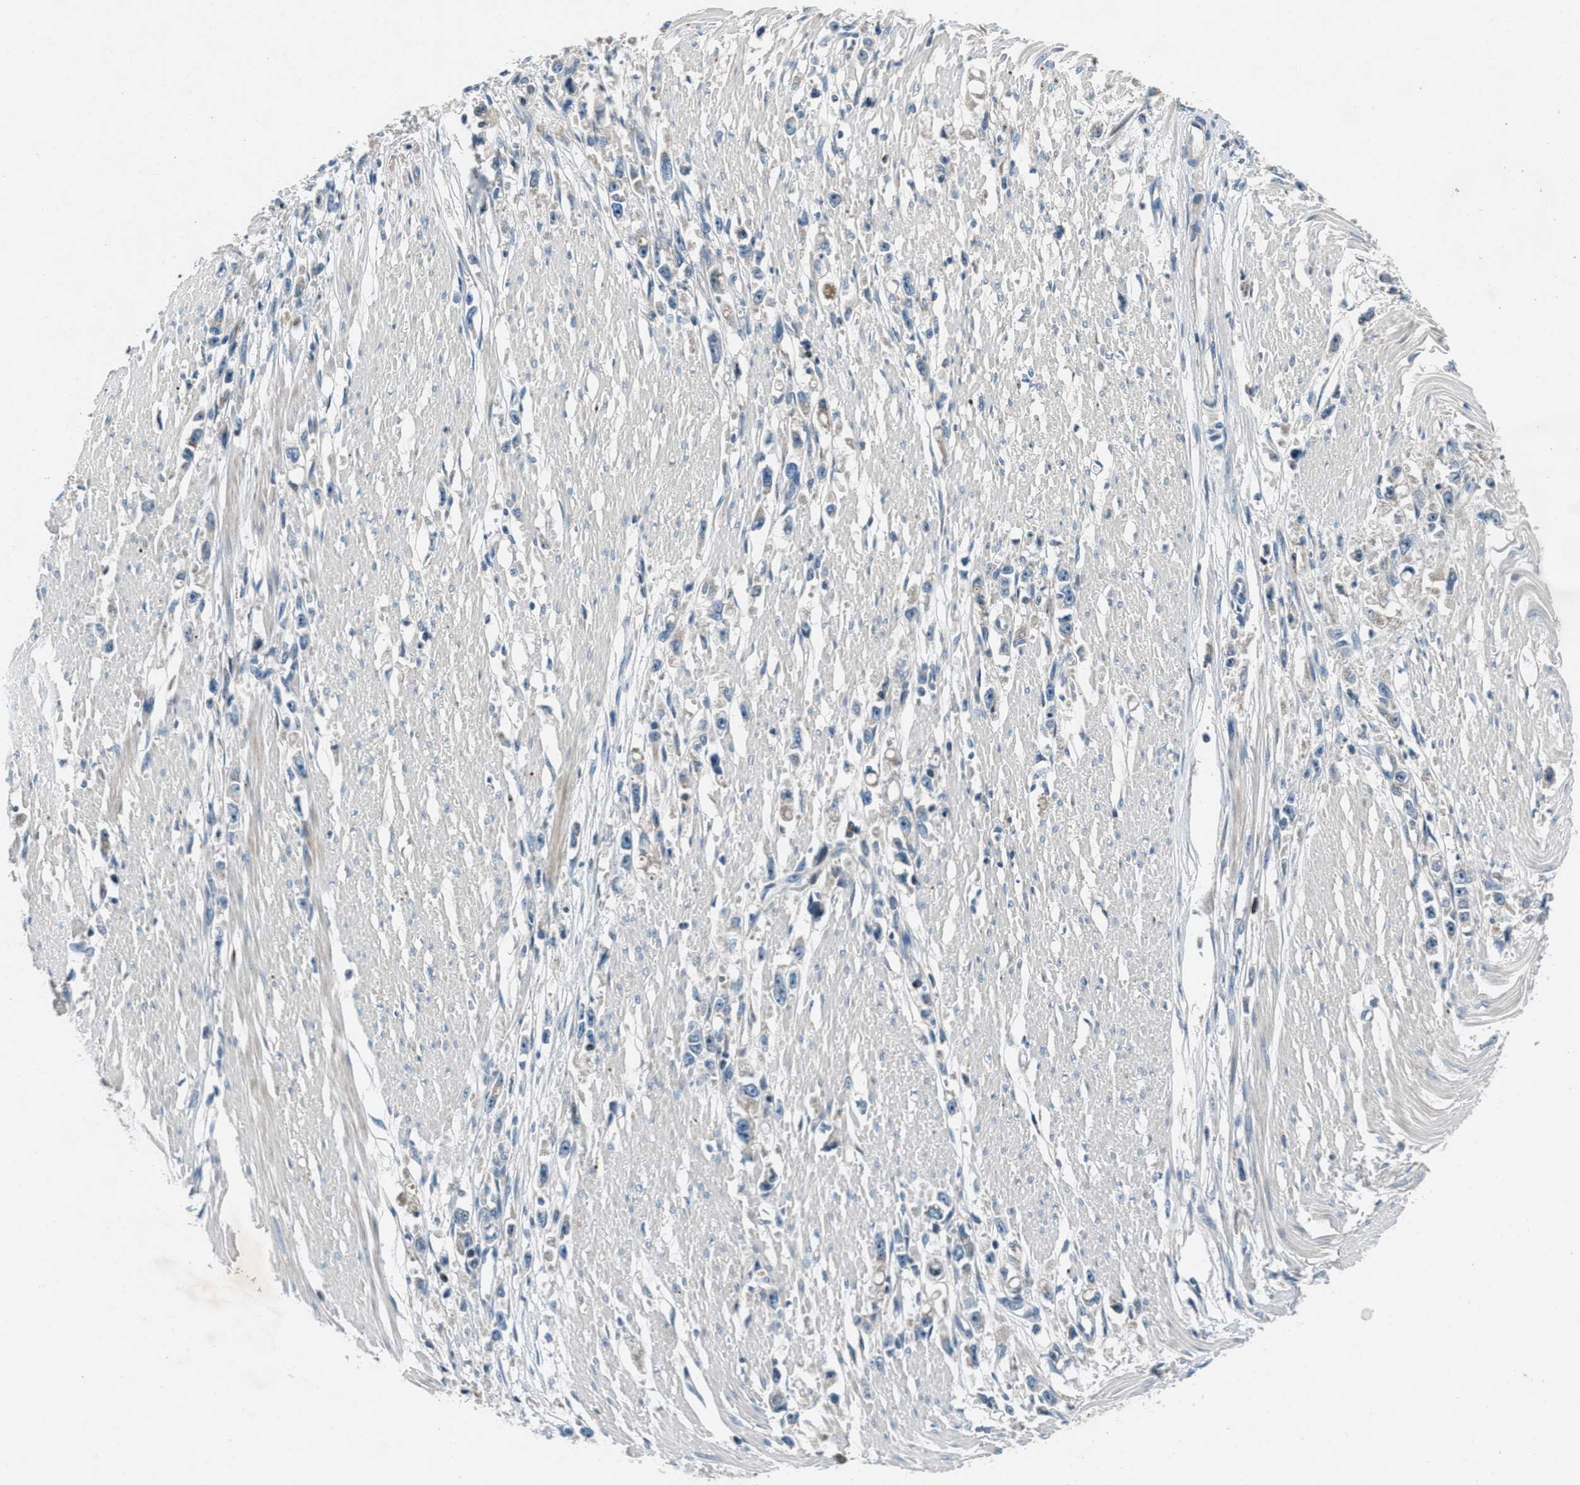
{"staining": {"intensity": "negative", "quantity": "none", "location": "none"}, "tissue": "stomach cancer", "cell_type": "Tumor cells", "image_type": "cancer", "snomed": [{"axis": "morphology", "description": "Adenocarcinoma, NOS"}, {"axis": "topography", "description": "Stomach"}], "caption": "Immunohistochemistry of stomach cancer (adenocarcinoma) reveals no staining in tumor cells.", "gene": "CLEC2D", "patient": {"sex": "female", "age": 59}}